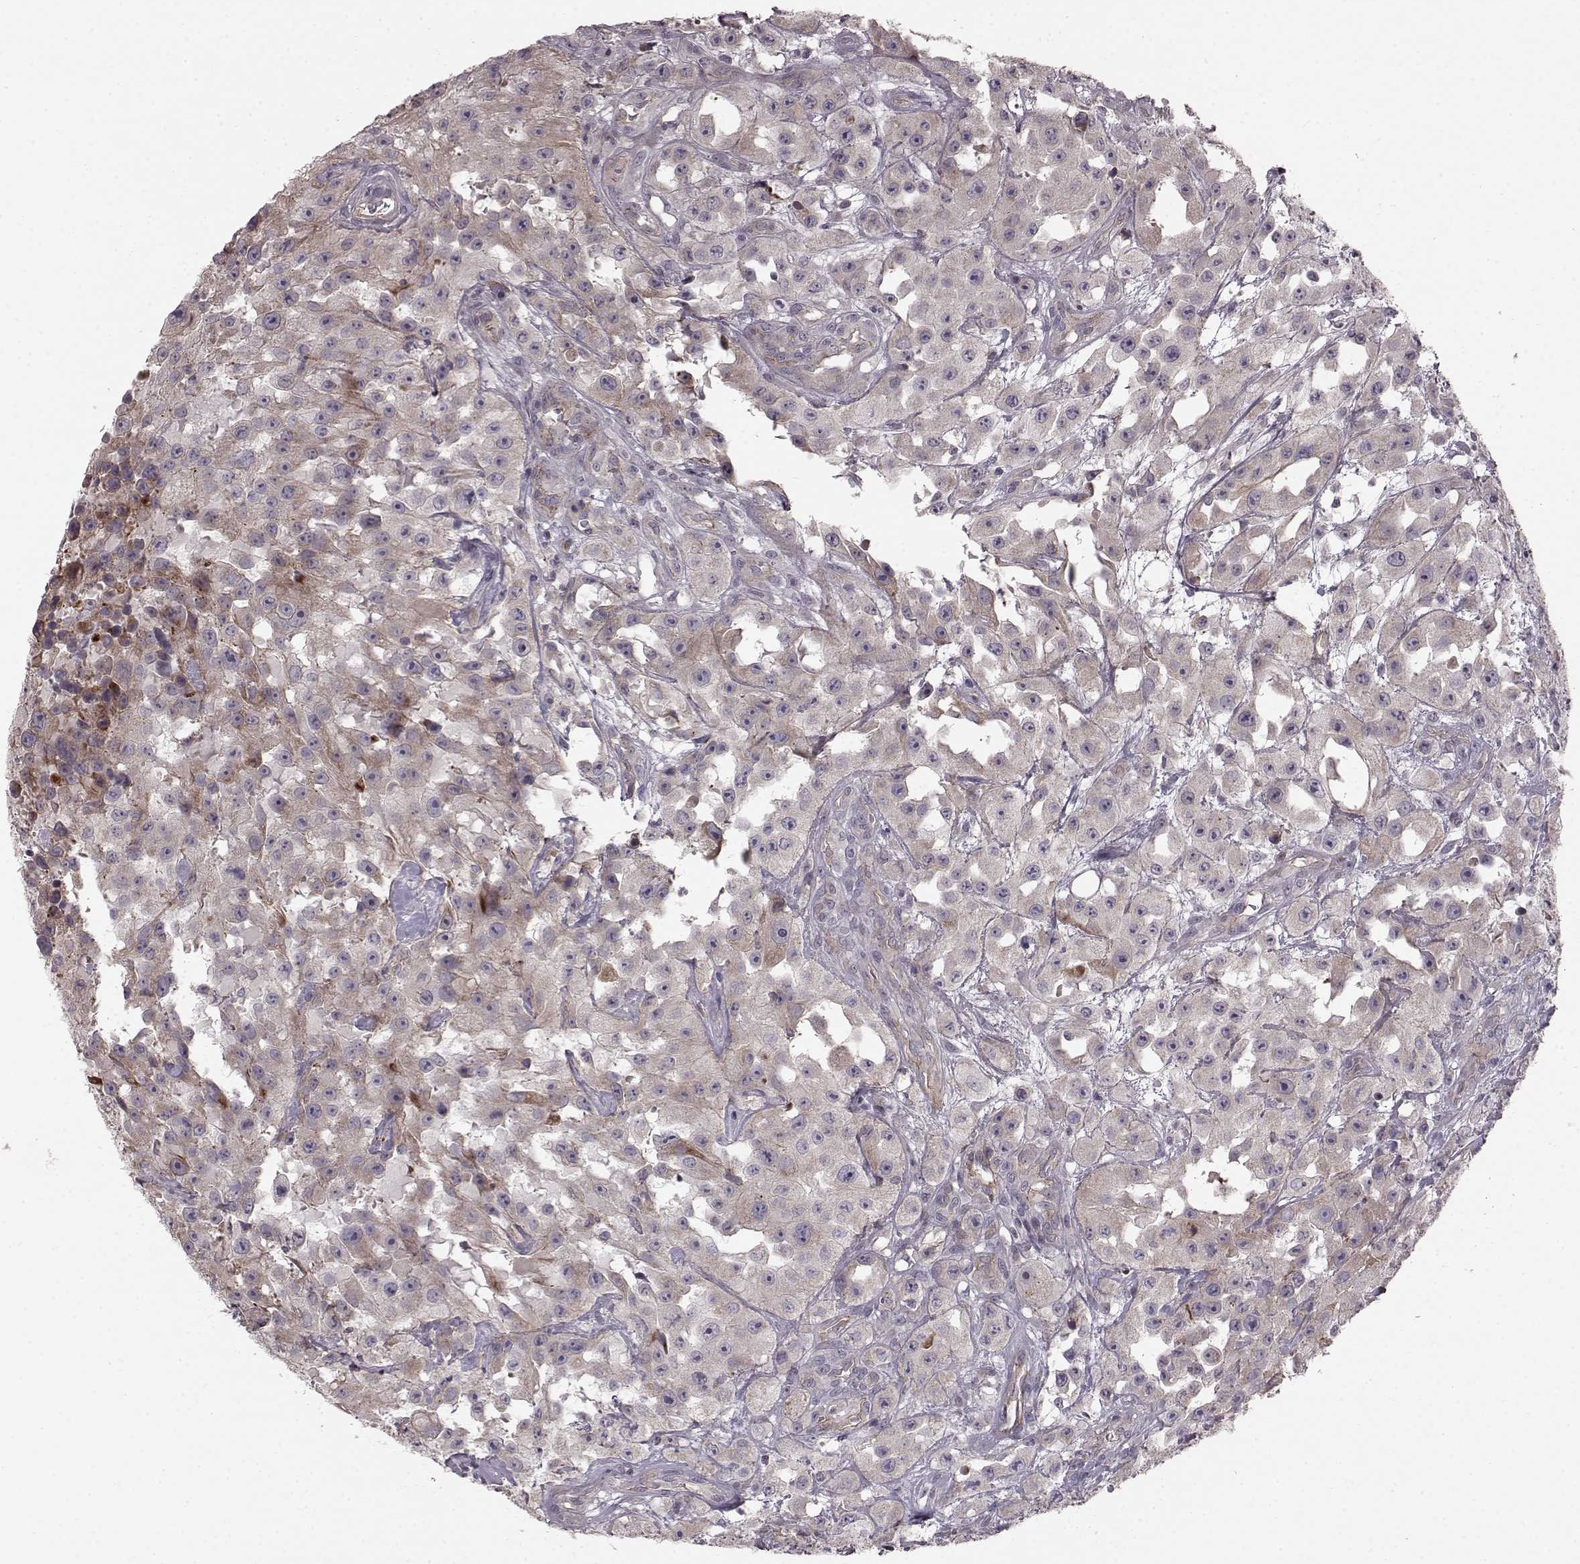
{"staining": {"intensity": "weak", "quantity": "<25%", "location": "cytoplasmic/membranous"}, "tissue": "urothelial cancer", "cell_type": "Tumor cells", "image_type": "cancer", "snomed": [{"axis": "morphology", "description": "Urothelial carcinoma, High grade"}, {"axis": "topography", "description": "Urinary bladder"}], "caption": "The photomicrograph demonstrates no significant staining in tumor cells of high-grade urothelial carcinoma. (DAB (3,3'-diaminobenzidine) immunohistochemistry (IHC) visualized using brightfield microscopy, high magnification).", "gene": "SLC22A18", "patient": {"sex": "male", "age": 79}}